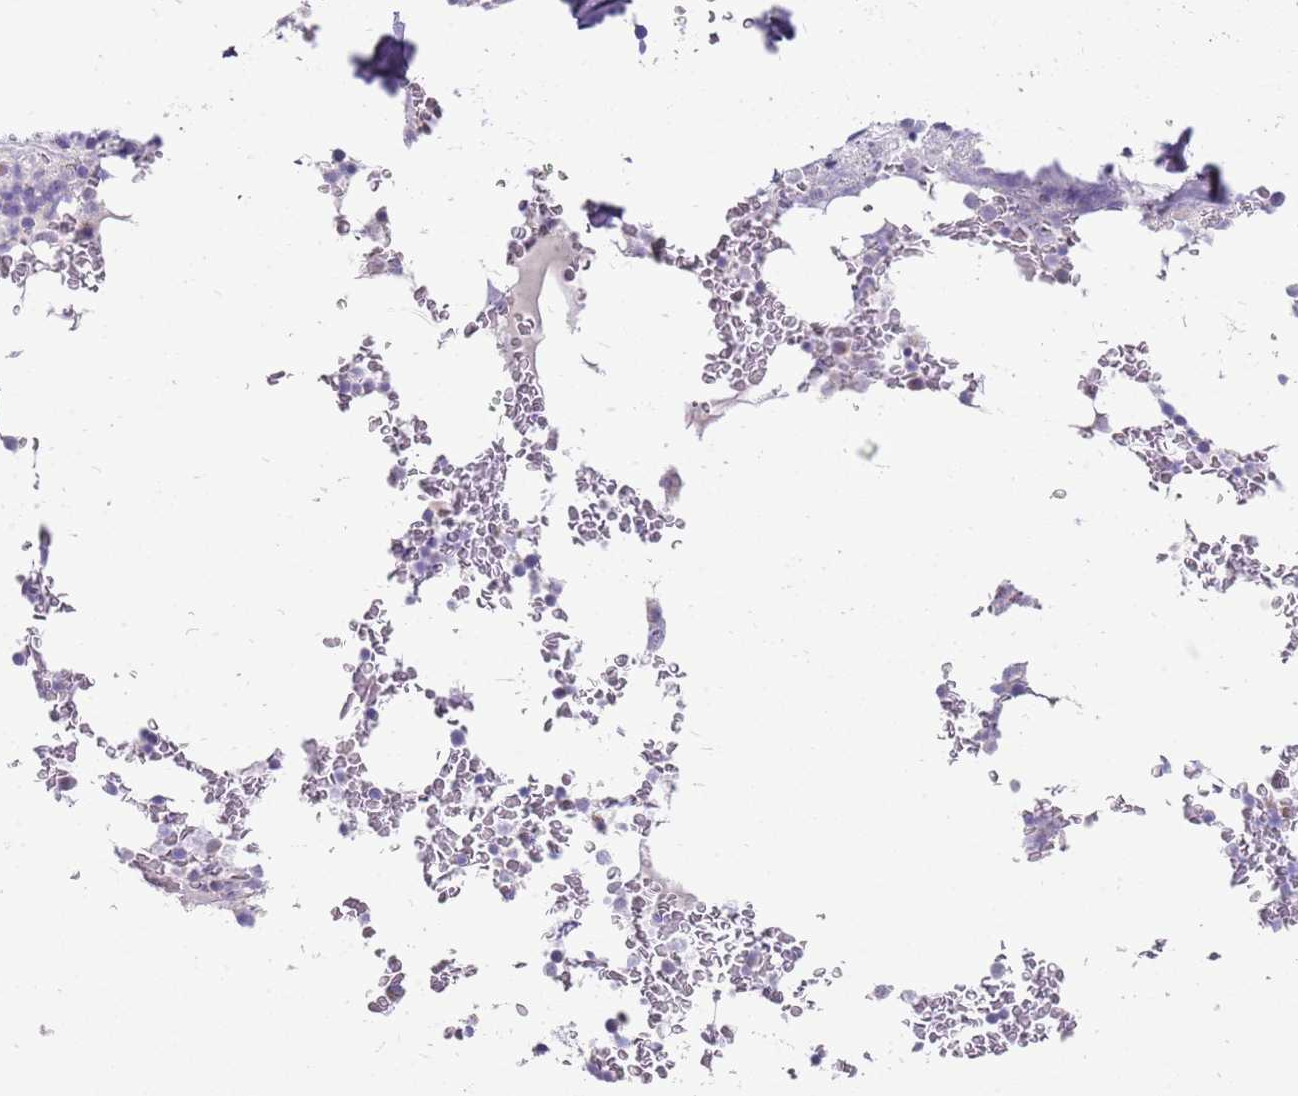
{"staining": {"intensity": "negative", "quantity": "none", "location": "none"}, "tissue": "bone marrow", "cell_type": "Hematopoietic cells", "image_type": "normal", "snomed": [{"axis": "morphology", "description": "Normal tissue, NOS"}, {"axis": "topography", "description": "Bone marrow"}], "caption": "Histopathology image shows no protein staining in hematopoietic cells of unremarkable bone marrow.", "gene": "DIPK1C", "patient": {"sex": "male", "age": 58}}